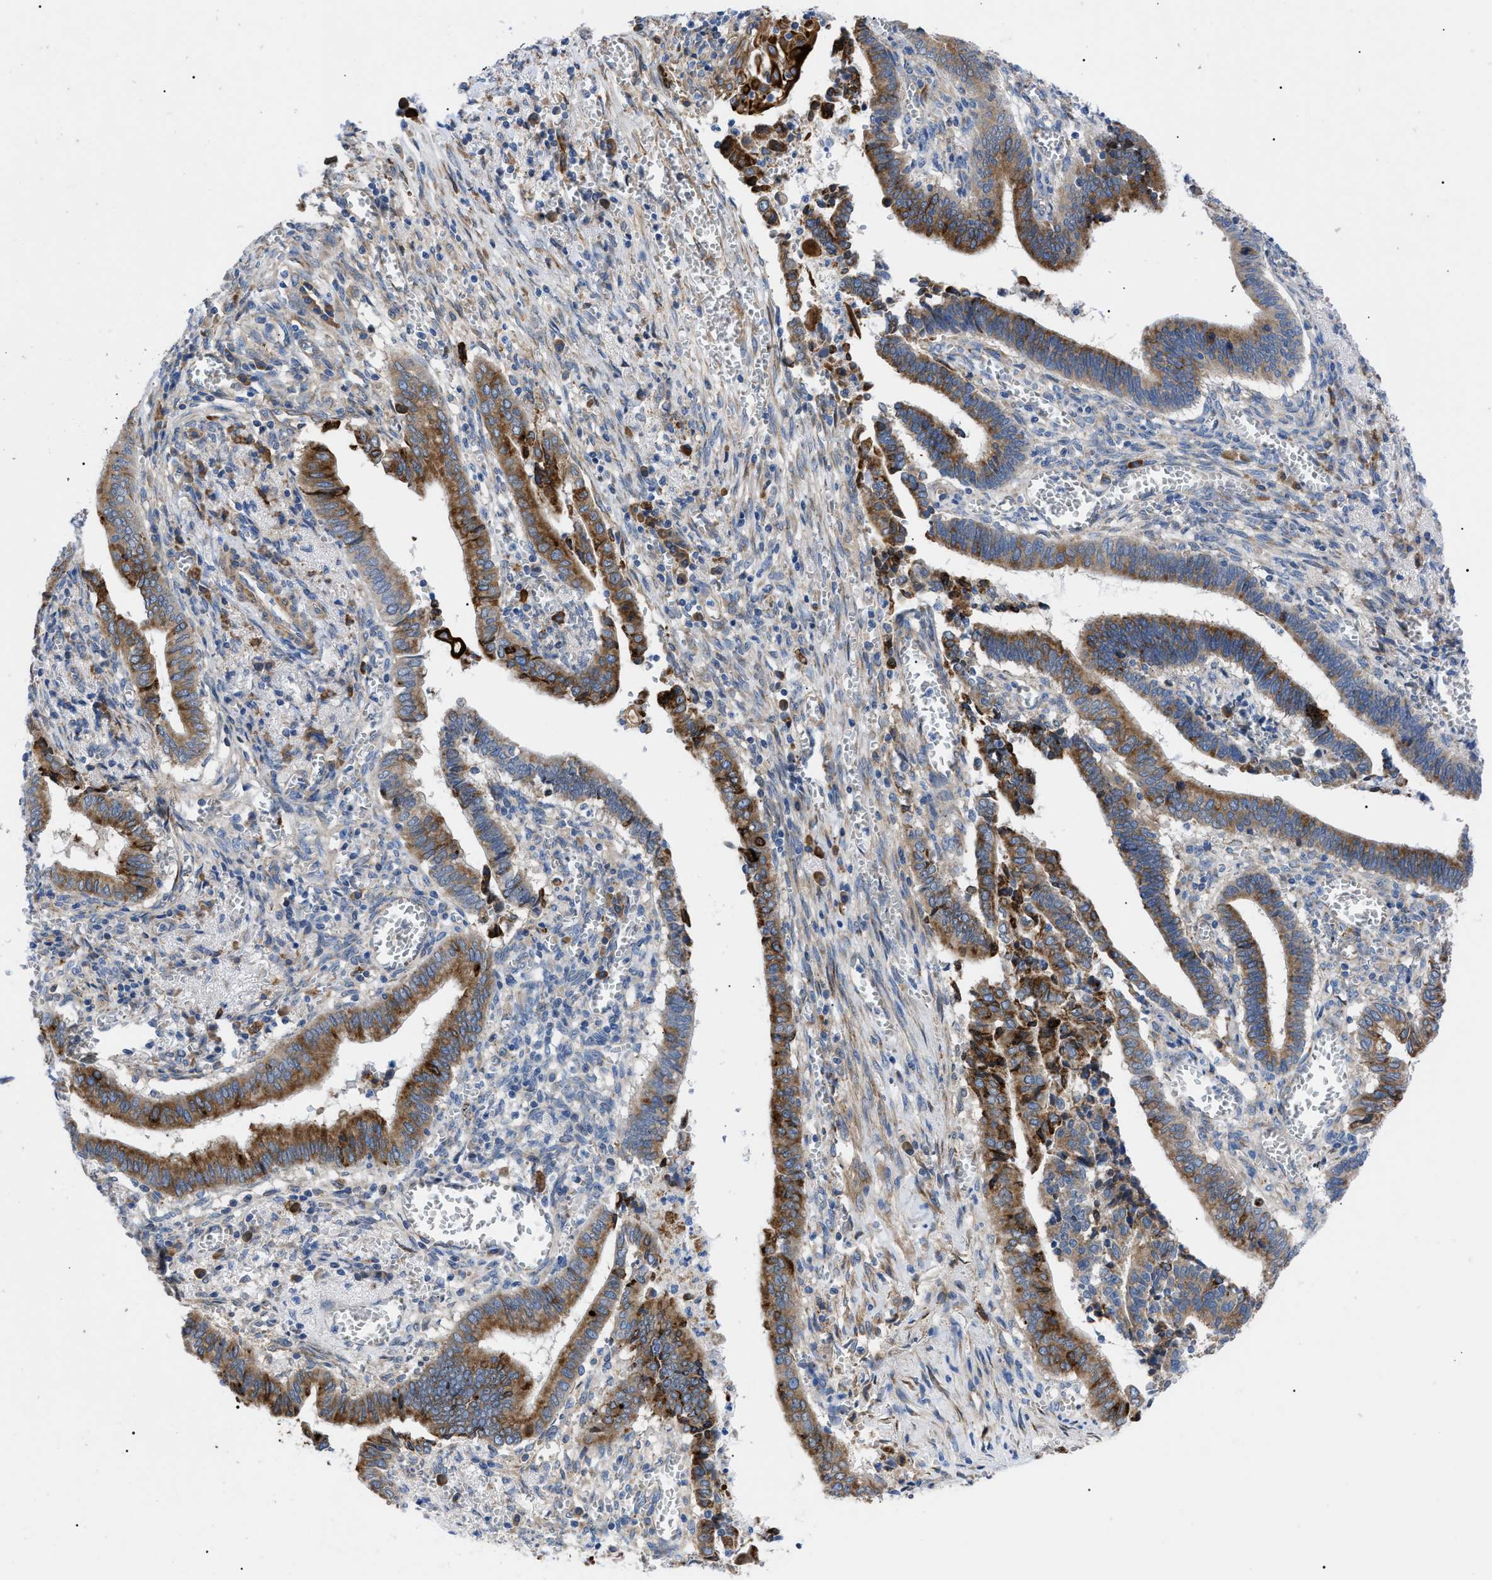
{"staining": {"intensity": "moderate", "quantity": ">75%", "location": "cytoplasmic/membranous"}, "tissue": "cervical cancer", "cell_type": "Tumor cells", "image_type": "cancer", "snomed": [{"axis": "morphology", "description": "Adenocarcinoma, NOS"}, {"axis": "topography", "description": "Cervix"}], "caption": "Brown immunohistochemical staining in human cervical adenocarcinoma demonstrates moderate cytoplasmic/membranous positivity in about >75% of tumor cells.", "gene": "HSPB8", "patient": {"sex": "female", "age": 44}}